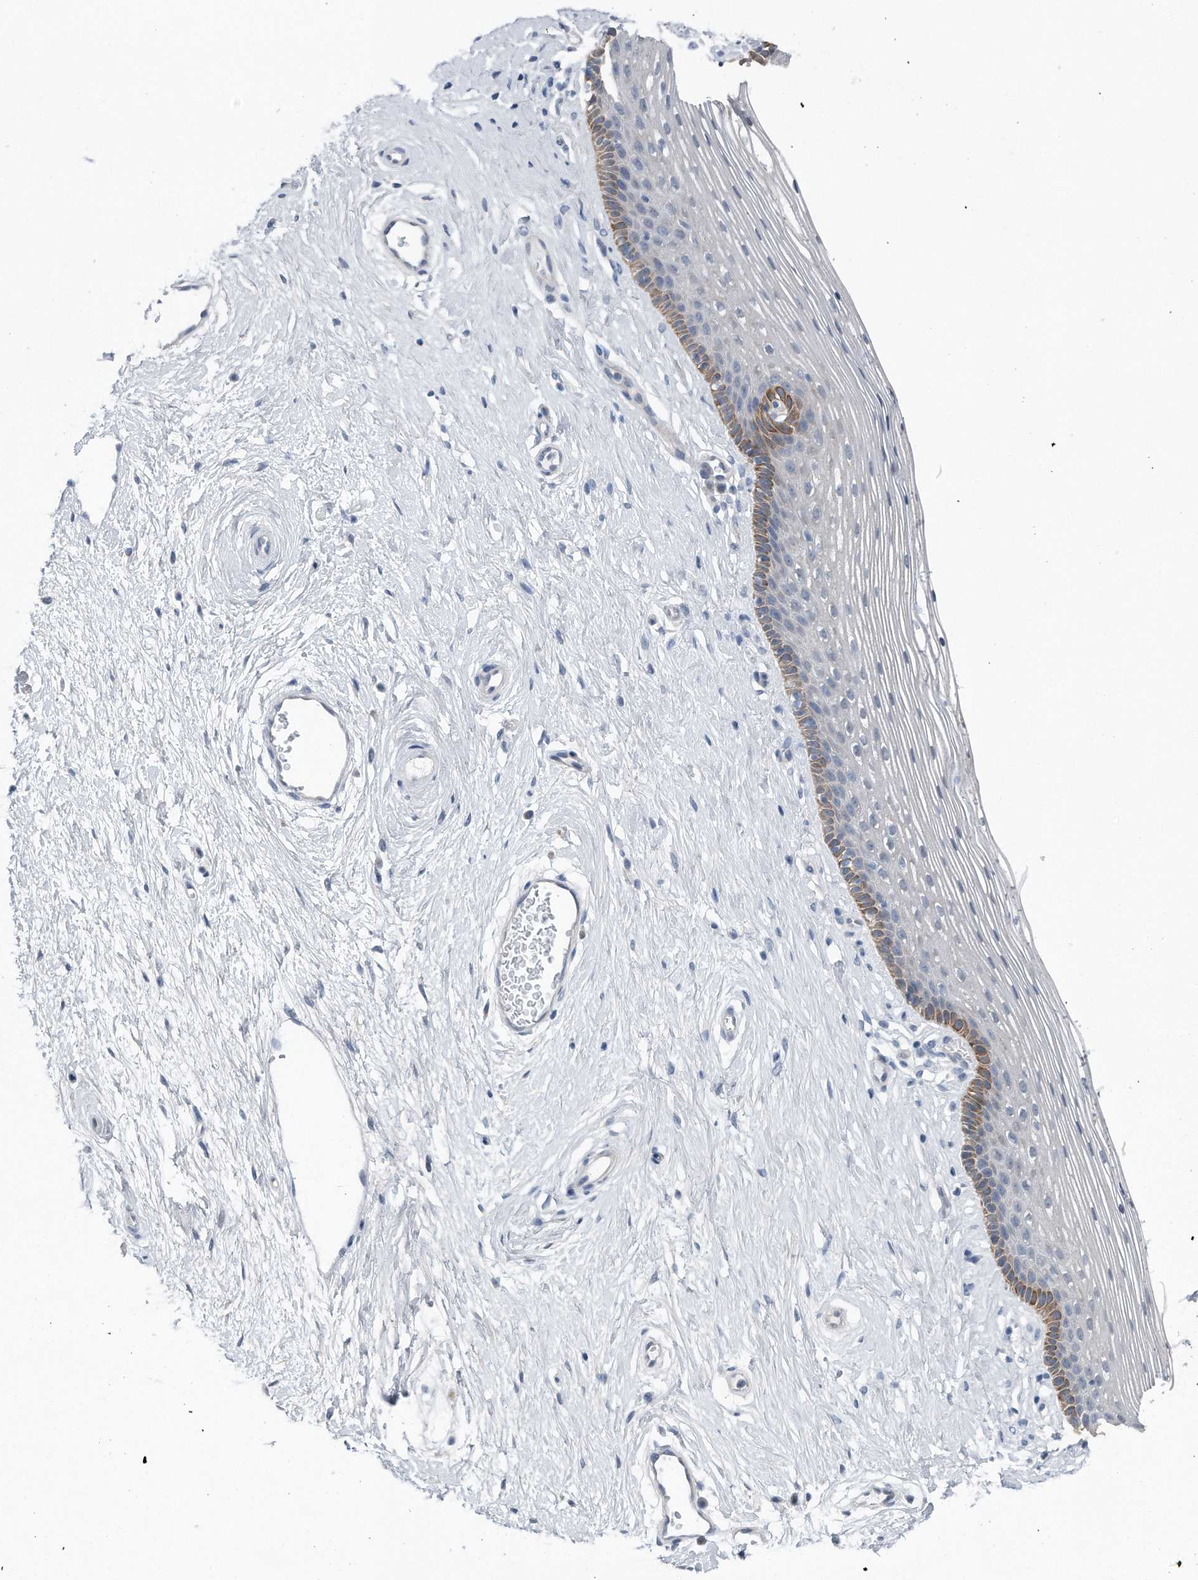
{"staining": {"intensity": "moderate", "quantity": "<25%", "location": "cytoplasmic/membranous"}, "tissue": "vagina", "cell_type": "Squamous epithelial cells", "image_type": "normal", "snomed": [{"axis": "morphology", "description": "Normal tissue, NOS"}, {"axis": "topography", "description": "Vagina"}], "caption": "This is a histology image of IHC staining of normal vagina, which shows moderate expression in the cytoplasmic/membranous of squamous epithelial cells.", "gene": "YRDC", "patient": {"sex": "female", "age": 46}}